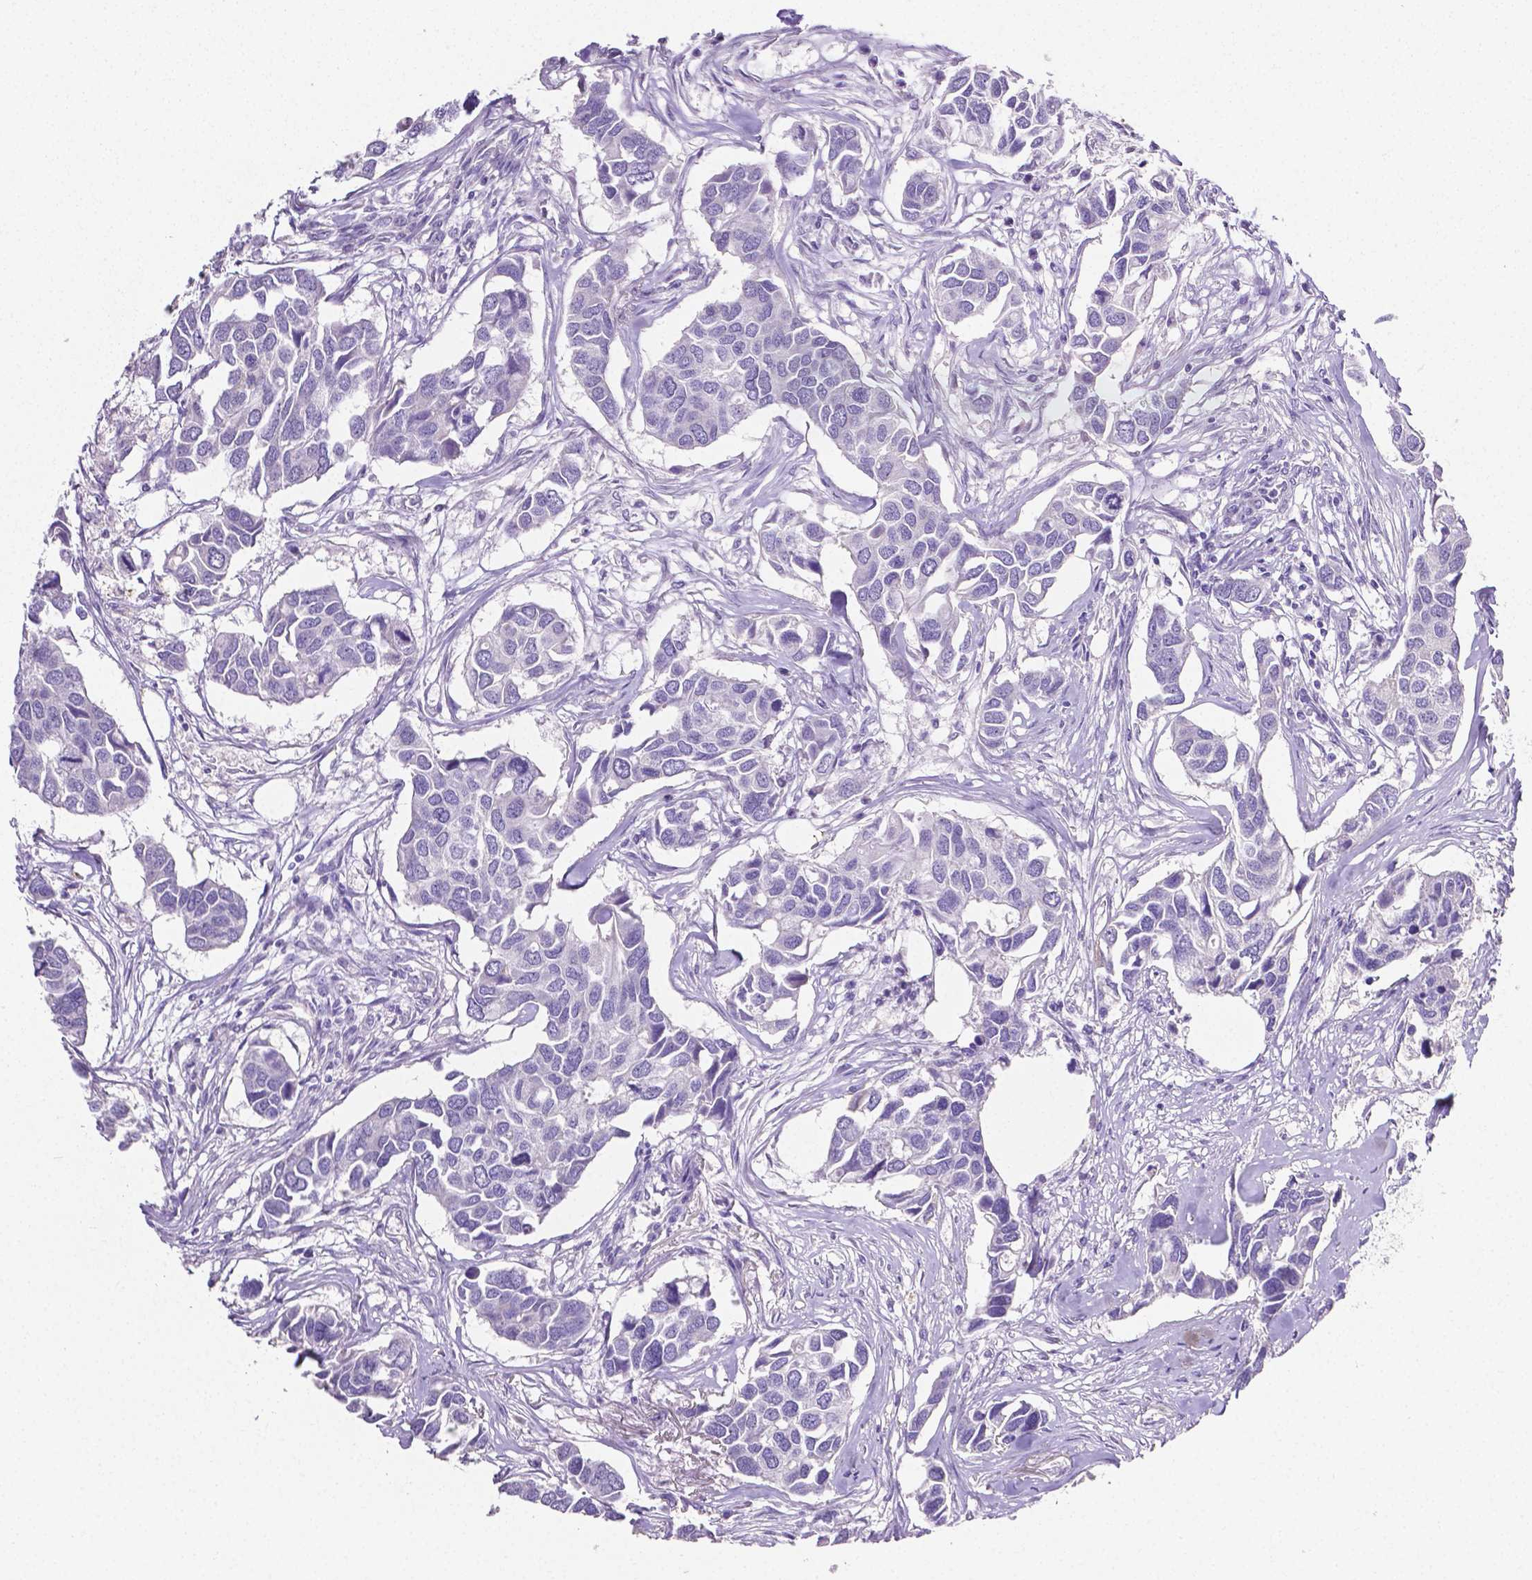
{"staining": {"intensity": "negative", "quantity": "none", "location": "none"}, "tissue": "breast cancer", "cell_type": "Tumor cells", "image_type": "cancer", "snomed": [{"axis": "morphology", "description": "Duct carcinoma"}, {"axis": "topography", "description": "Breast"}], "caption": "Protein analysis of breast invasive ductal carcinoma demonstrates no significant expression in tumor cells.", "gene": "SLC22A2", "patient": {"sex": "female", "age": 83}}